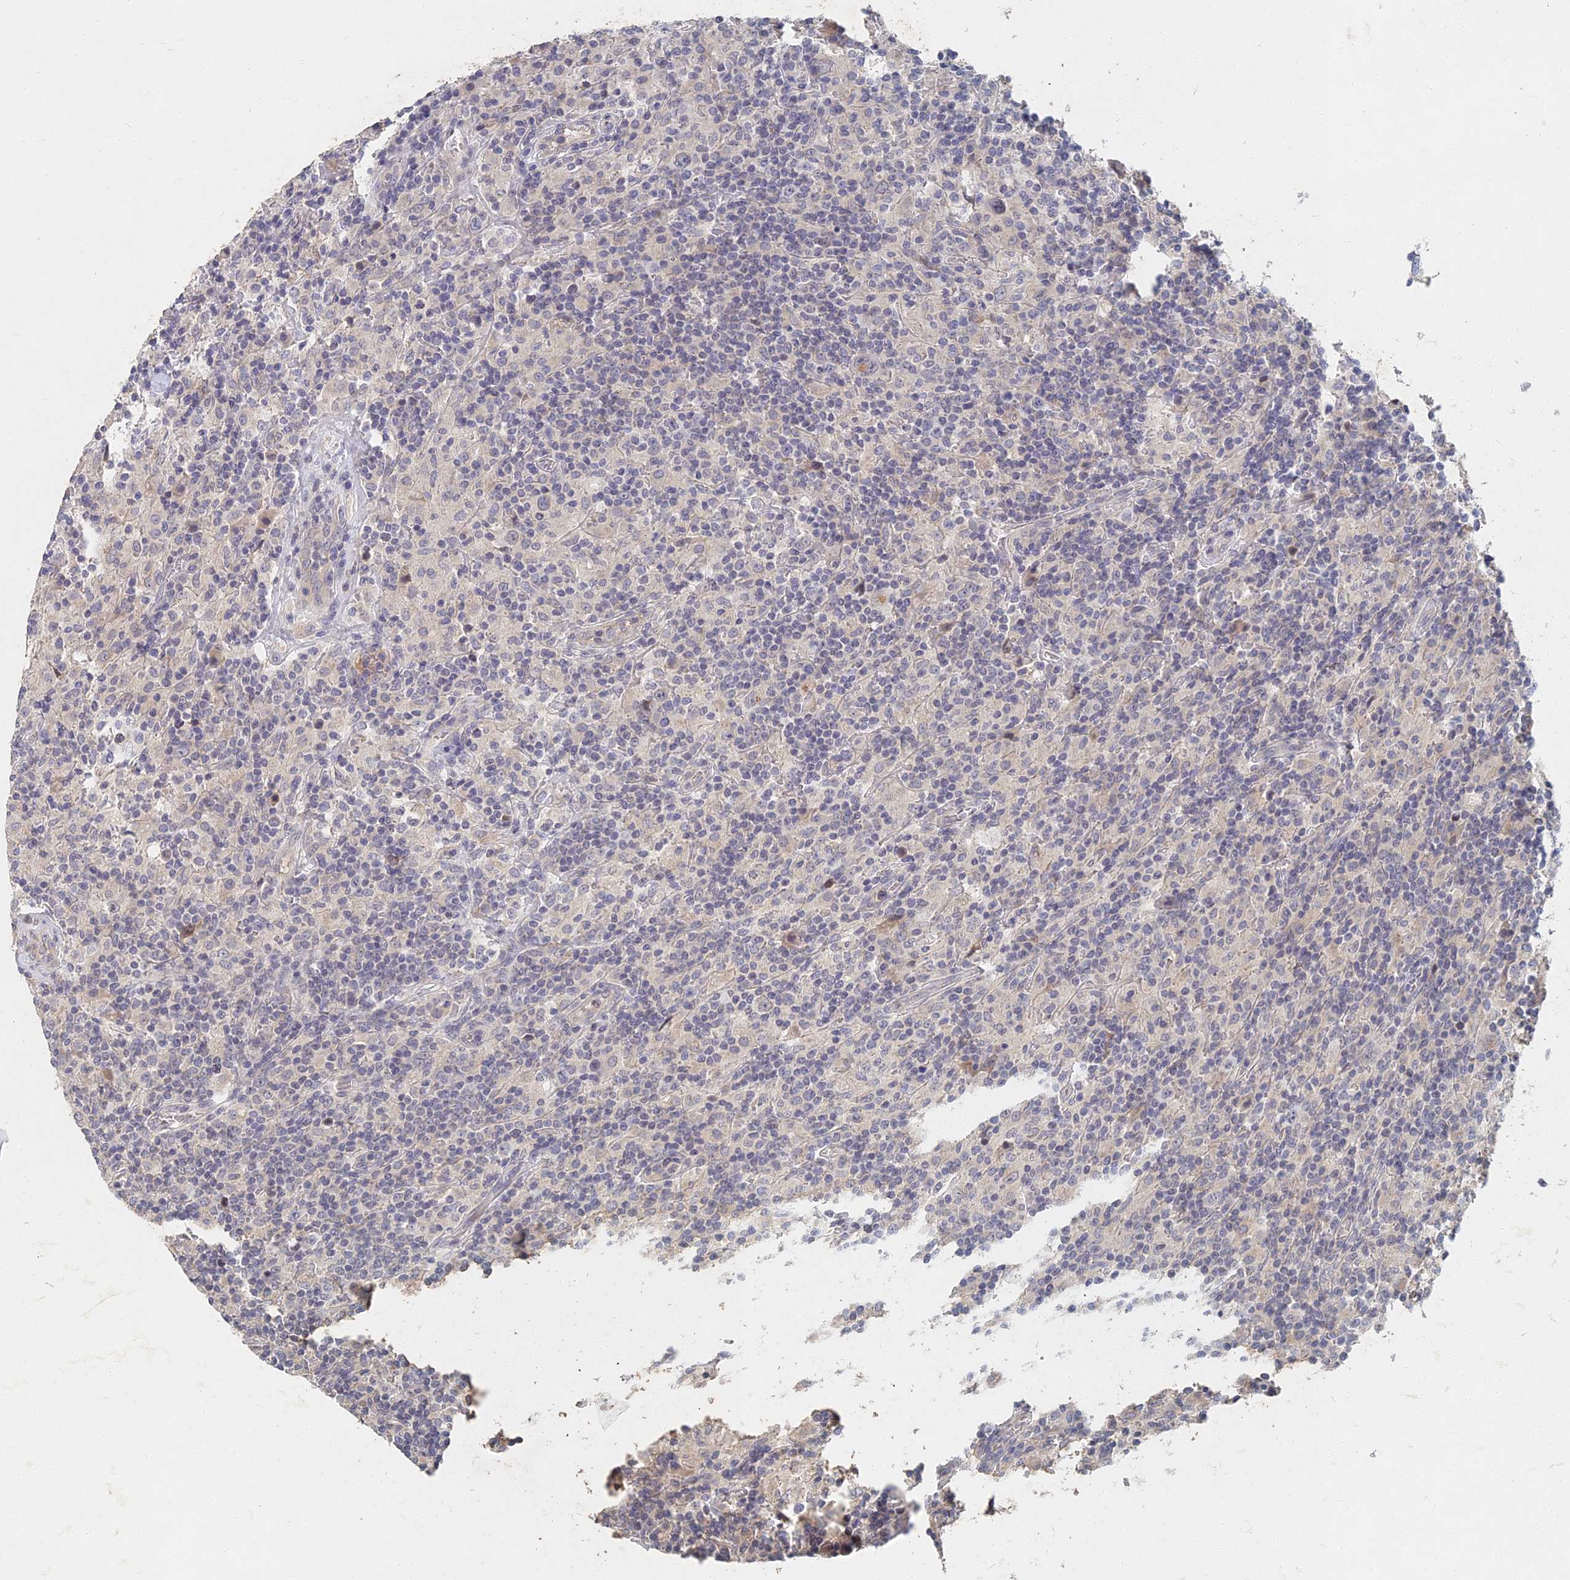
{"staining": {"intensity": "negative", "quantity": "none", "location": "none"}, "tissue": "lymphoma", "cell_type": "Tumor cells", "image_type": "cancer", "snomed": [{"axis": "morphology", "description": "Hodgkin's disease, NOS"}, {"axis": "topography", "description": "Lymph node"}], "caption": "Tumor cells show no significant staining in lymphoma.", "gene": "GNA15", "patient": {"sex": "male", "age": 70}}